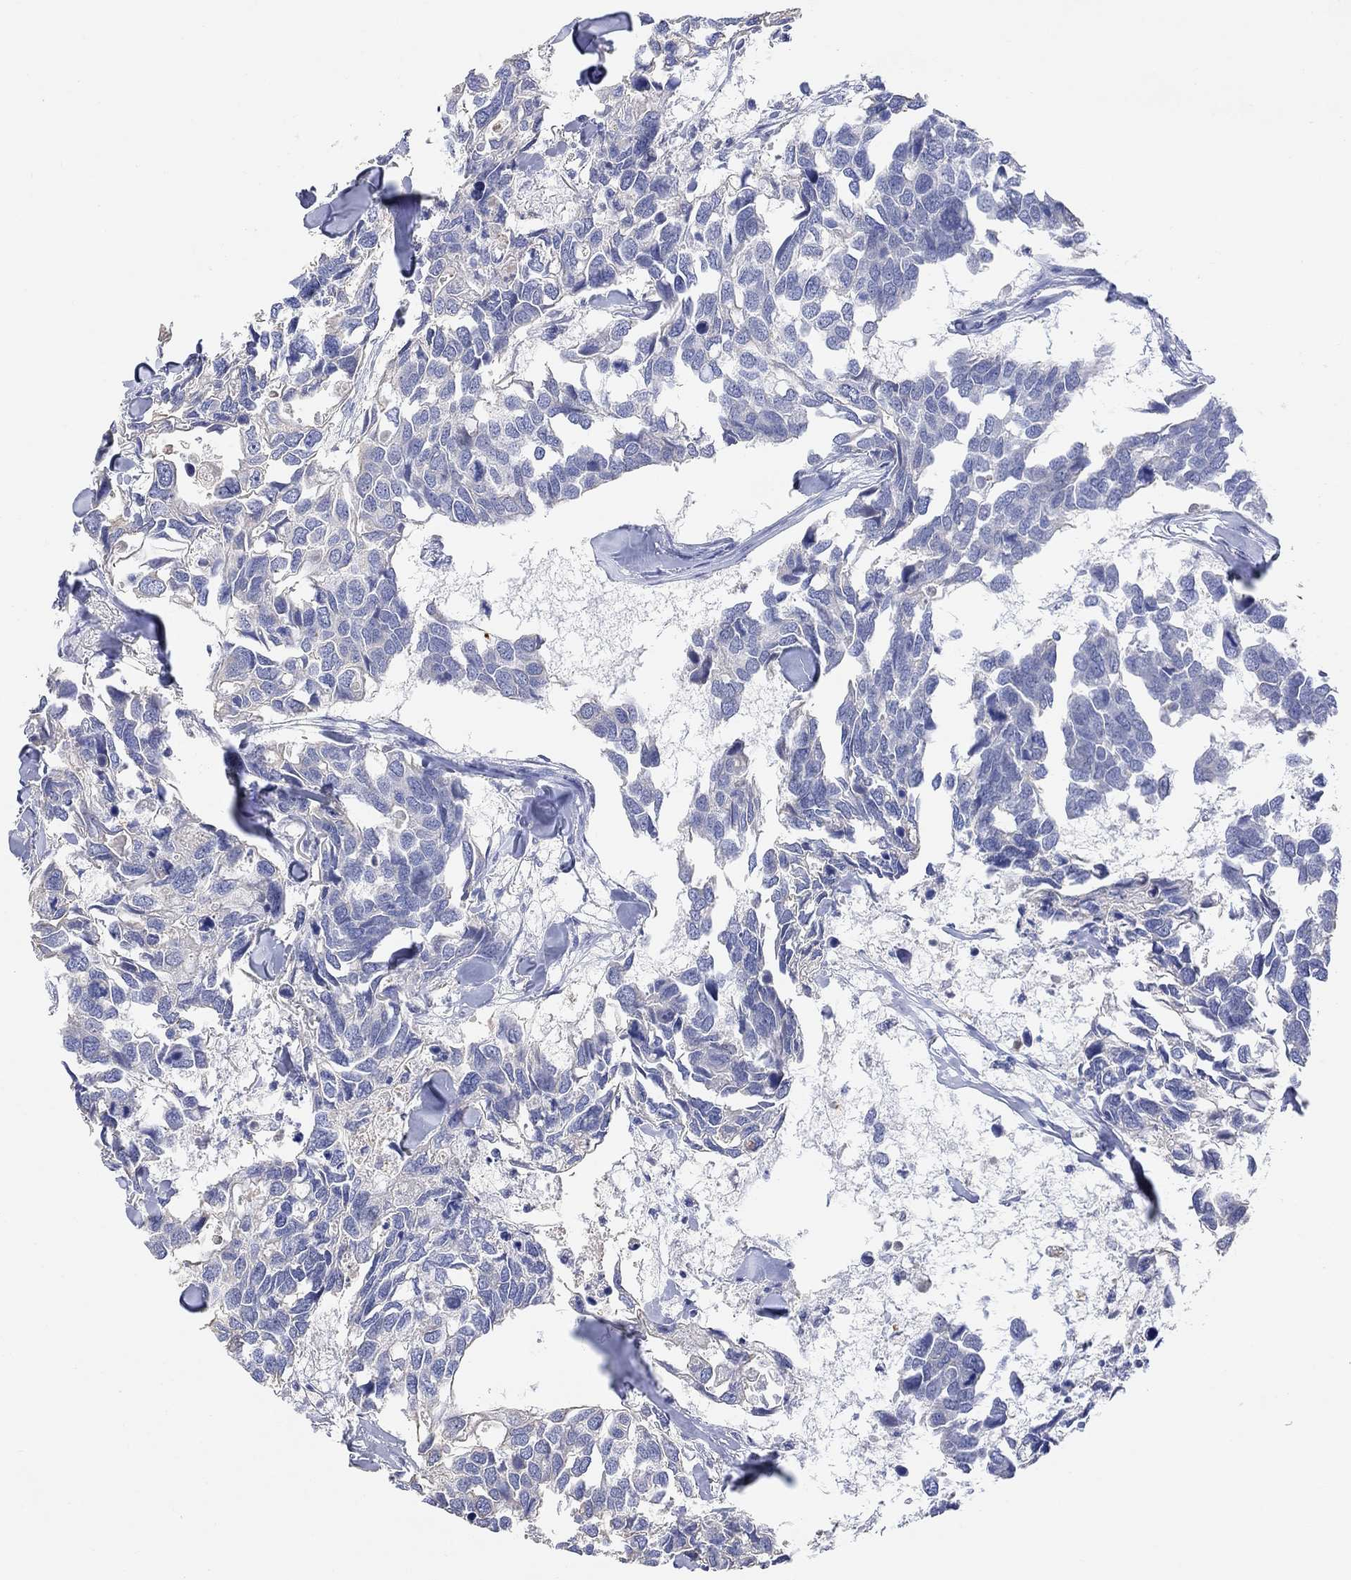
{"staining": {"intensity": "negative", "quantity": "none", "location": "none"}, "tissue": "breast cancer", "cell_type": "Tumor cells", "image_type": "cancer", "snomed": [{"axis": "morphology", "description": "Duct carcinoma"}, {"axis": "topography", "description": "Breast"}], "caption": "Tumor cells are negative for protein expression in human breast cancer.", "gene": "TYR", "patient": {"sex": "female", "age": 83}}